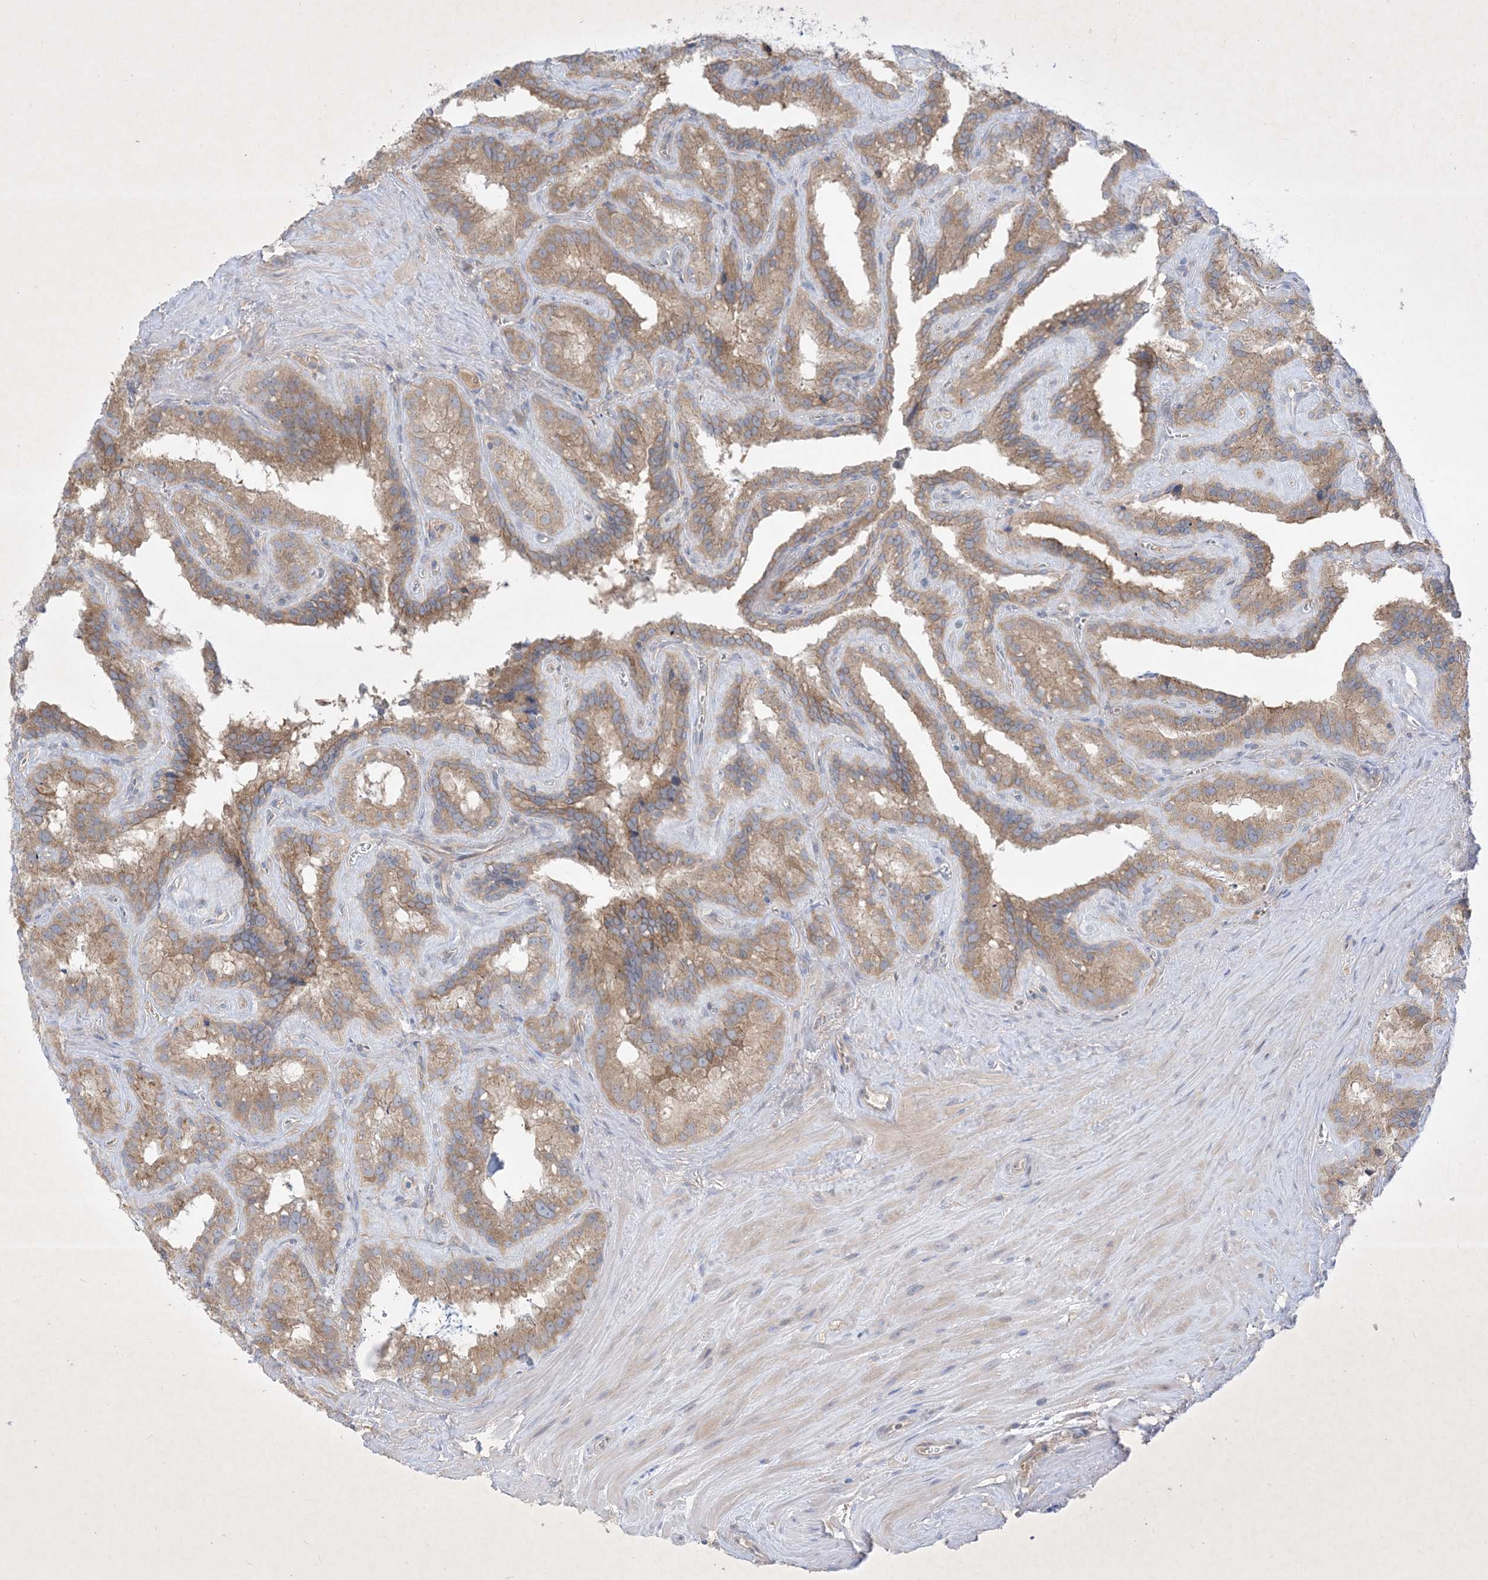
{"staining": {"intensity": "moderate", "quantity": ">75%", "location": "cytoplasmic/membranous"}, "tissue": "seminal vesicle", "cell_type": "Glandular cells", "image_type": "normal", "snomed": [{"axis": "morphology", "description": "Normal tissue, NOS"}, {"axis": "topography", "description": "Prostate"}, {"axis": "topography", "description": "Seminal veicle"}], "caption": "Protein analysis of unremarkable seminal vesicle demonstrates moderate cytoplasmic/membranous positivity in approximately >75% of glandular cells.", "gene": "PLEKHA3", "patient": {"sex": "male", "age": 59}}